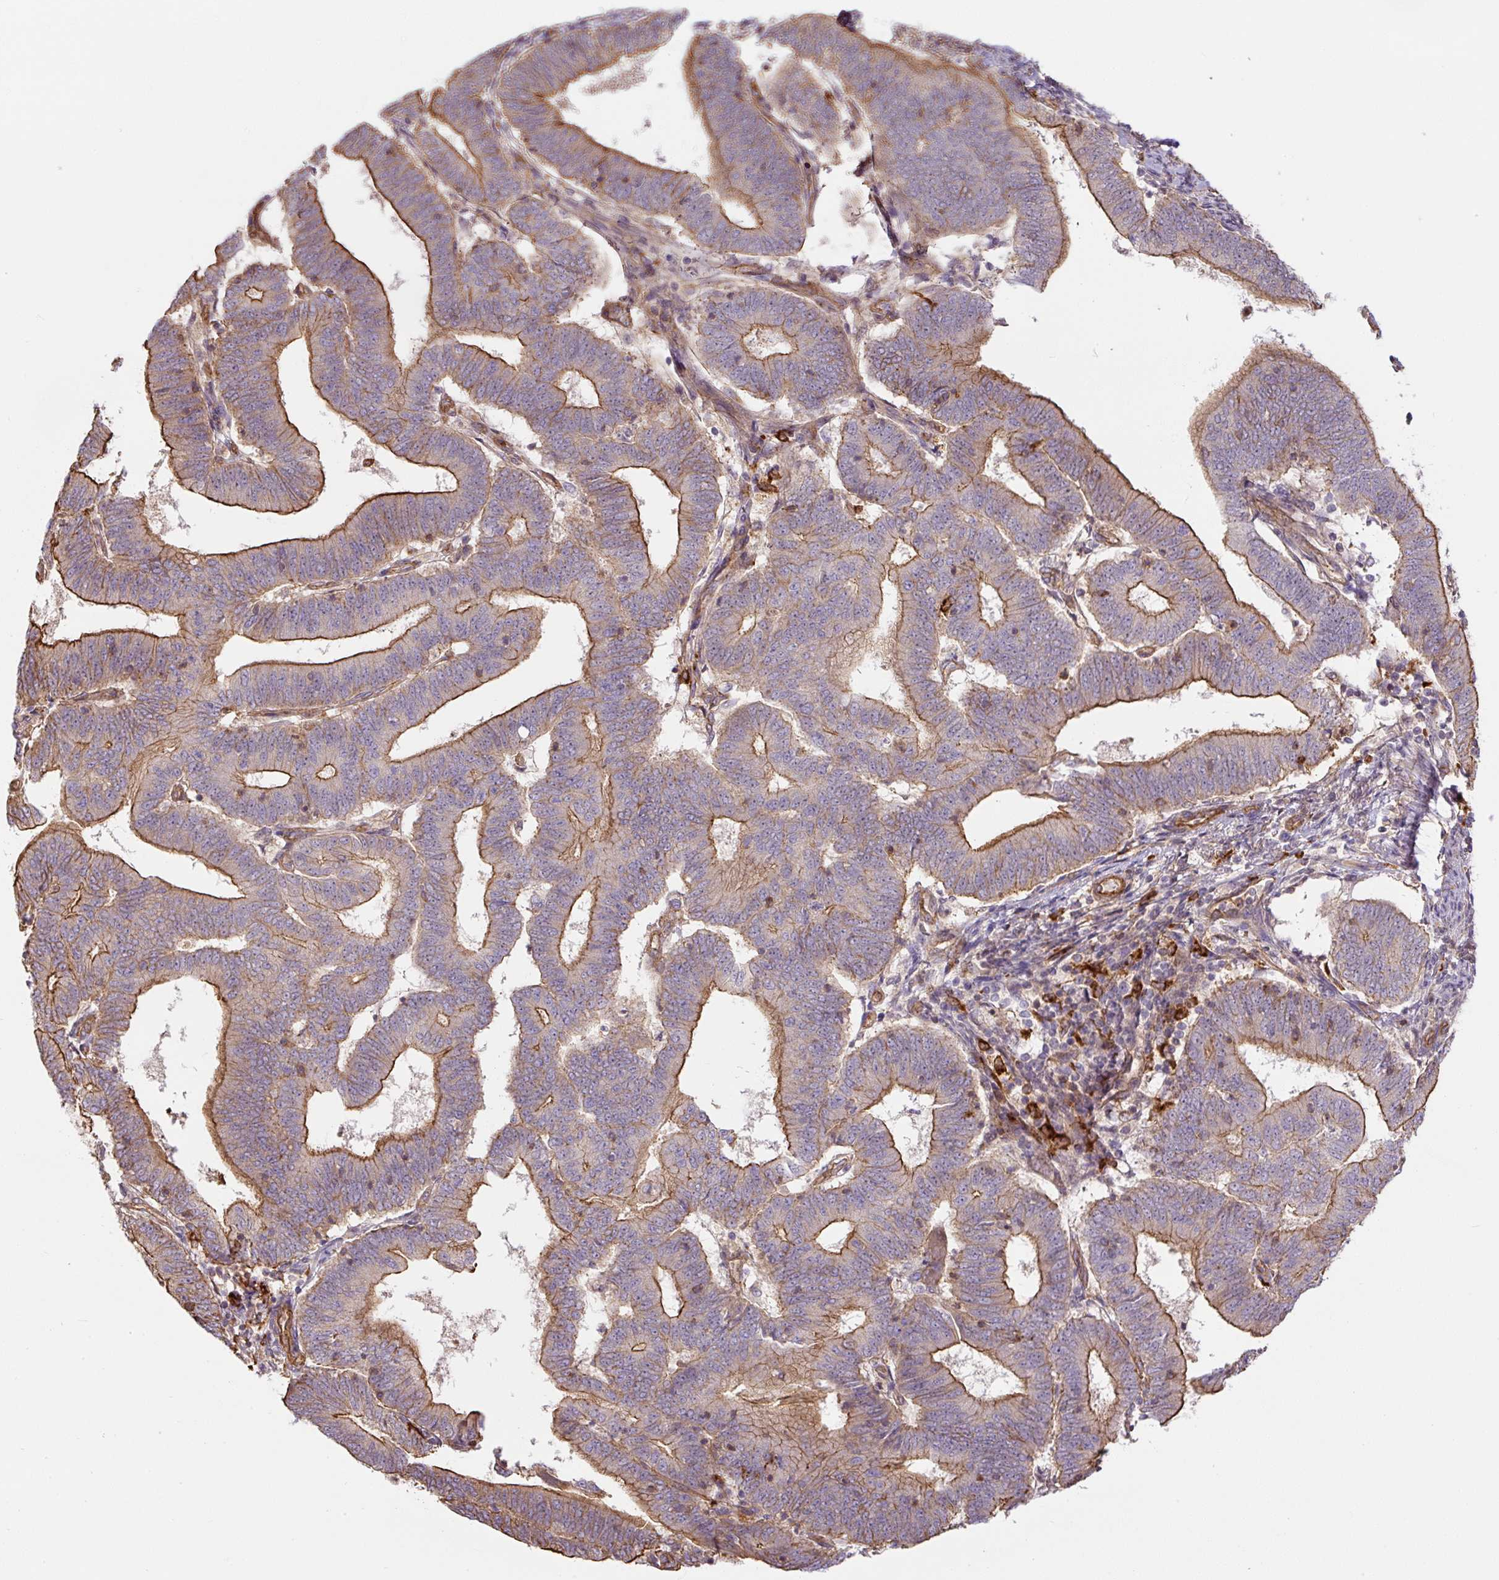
{"staining": {"intensity": "moderate", "quantity": "25%-75%", "location": "cytoplasmic/membranous"}, "tissue": "endometrial cancer", "cell_type": "Tumor cells", "image_type": "cancer", "snomed": [{"axis": "morphology", "description": "Adenocarcinoma, NOS"}, {"axis": "topography", "description": "Endometrium"}], "caption": "A medium amount of moderate cytoplasmic/membranous positivity is seen in about 25%-75% of tumor cells in endometrial adenocarcinoma tissue.", "gene": "B3GALT5", "patient": {"sex": "female", "age": 70}}